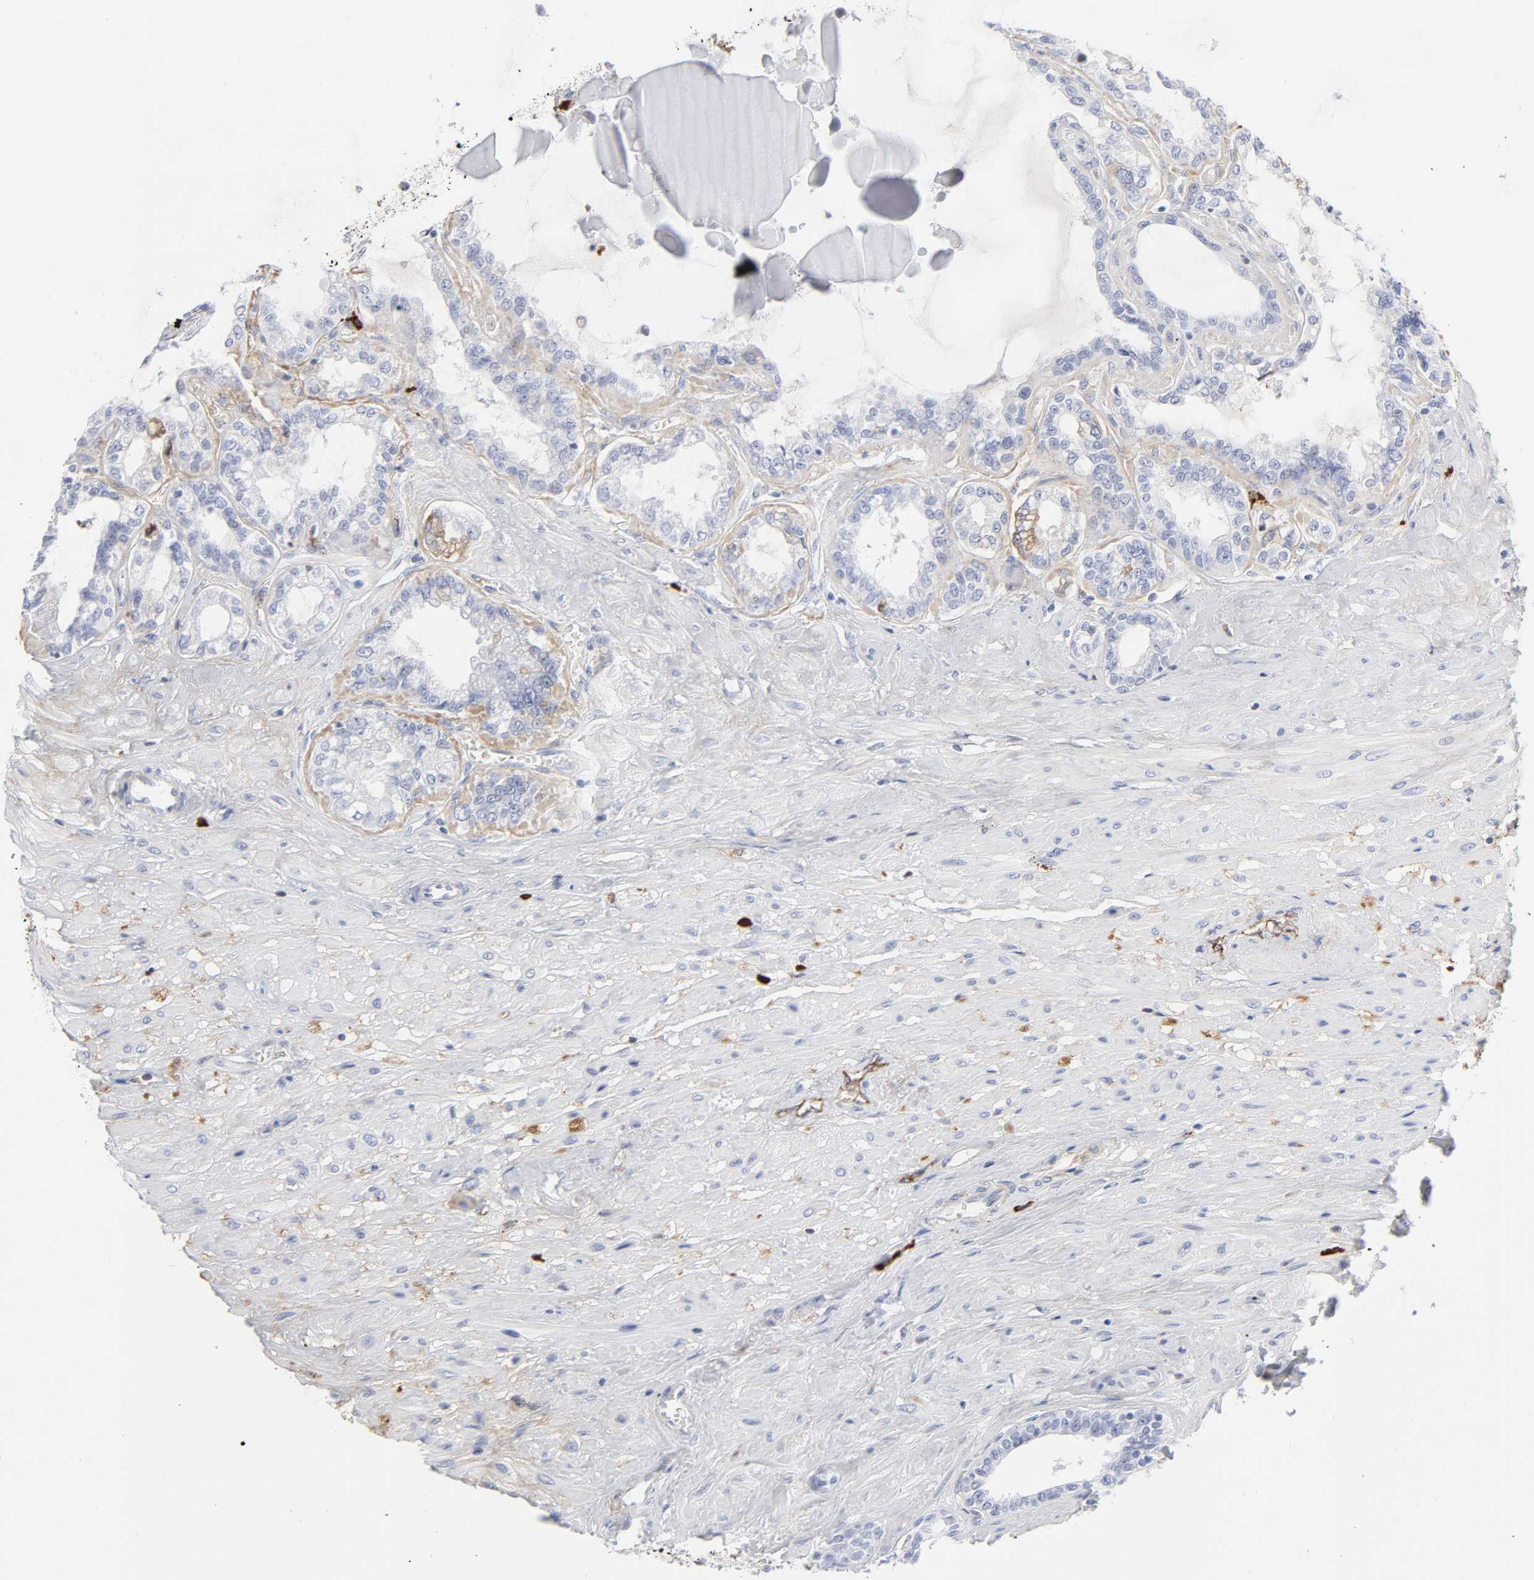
{"staining": {"intensity": "negative", "quantity": "none", "location": "none"}, "tissue": "seminal vesicle", "cell_type": "Glandular cells", "image_type": "normal", "snomed": [{"axis": "morphology", "description": "Normal tissue, NOS"}, {"axis": "morphology", "description": "Inflammation, NOS"}, {"axis": "topography", "description": "Urinary bladder"}, {"axis": "topography", "description": "Prostate"}, {"axis": "topography", "description": "Seminal veicle"}], "caption": "Immunohistochemical staining of benign human seminal vesicle reveals no significant staining in glandular cells. The staining is performed using DAB brown chromogen with nuclei counter-stained in using hematoxylin.", "gene": "PLAT", "patient": {"sex": "male", "age": 82}}